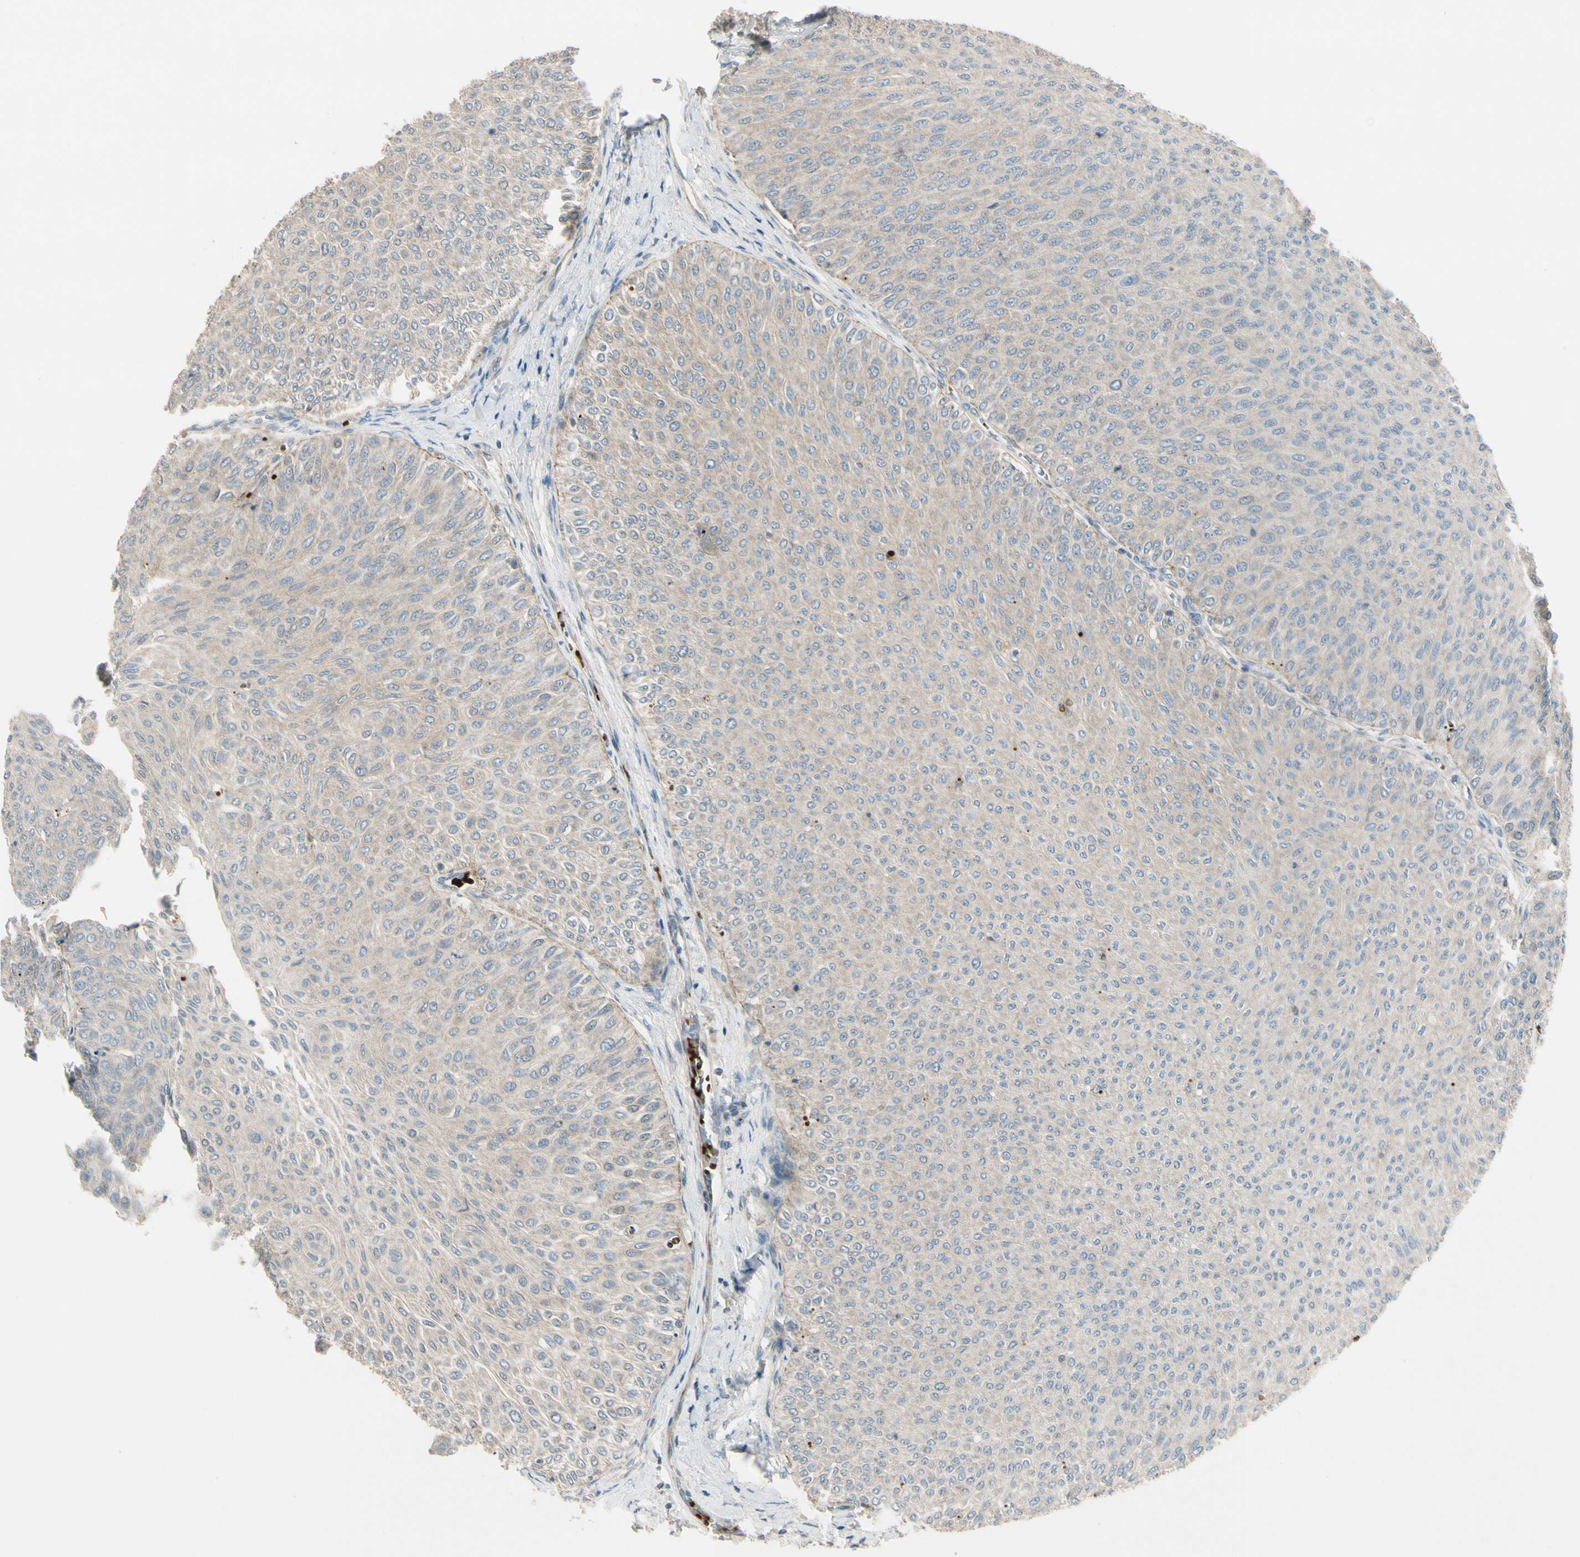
{"staining": {"intensity": "negative", "quantity": "none", "location": "none"}, "tissue": "urothelial cancer", "cell_type": "Tumor cells", "image_type": "cancer", "snomed": [{"axis": "morphology", "description": "Urothelial carcinoma, Low grade"}, {"axis": "topography", "description": "Urinary bladder"}], "caption": "Tumor cells show no significant protein staining in low-grade urothelial carcinoma.", "gene": "PPP3CB", "patient": {"sex": "male", "age": 78}}